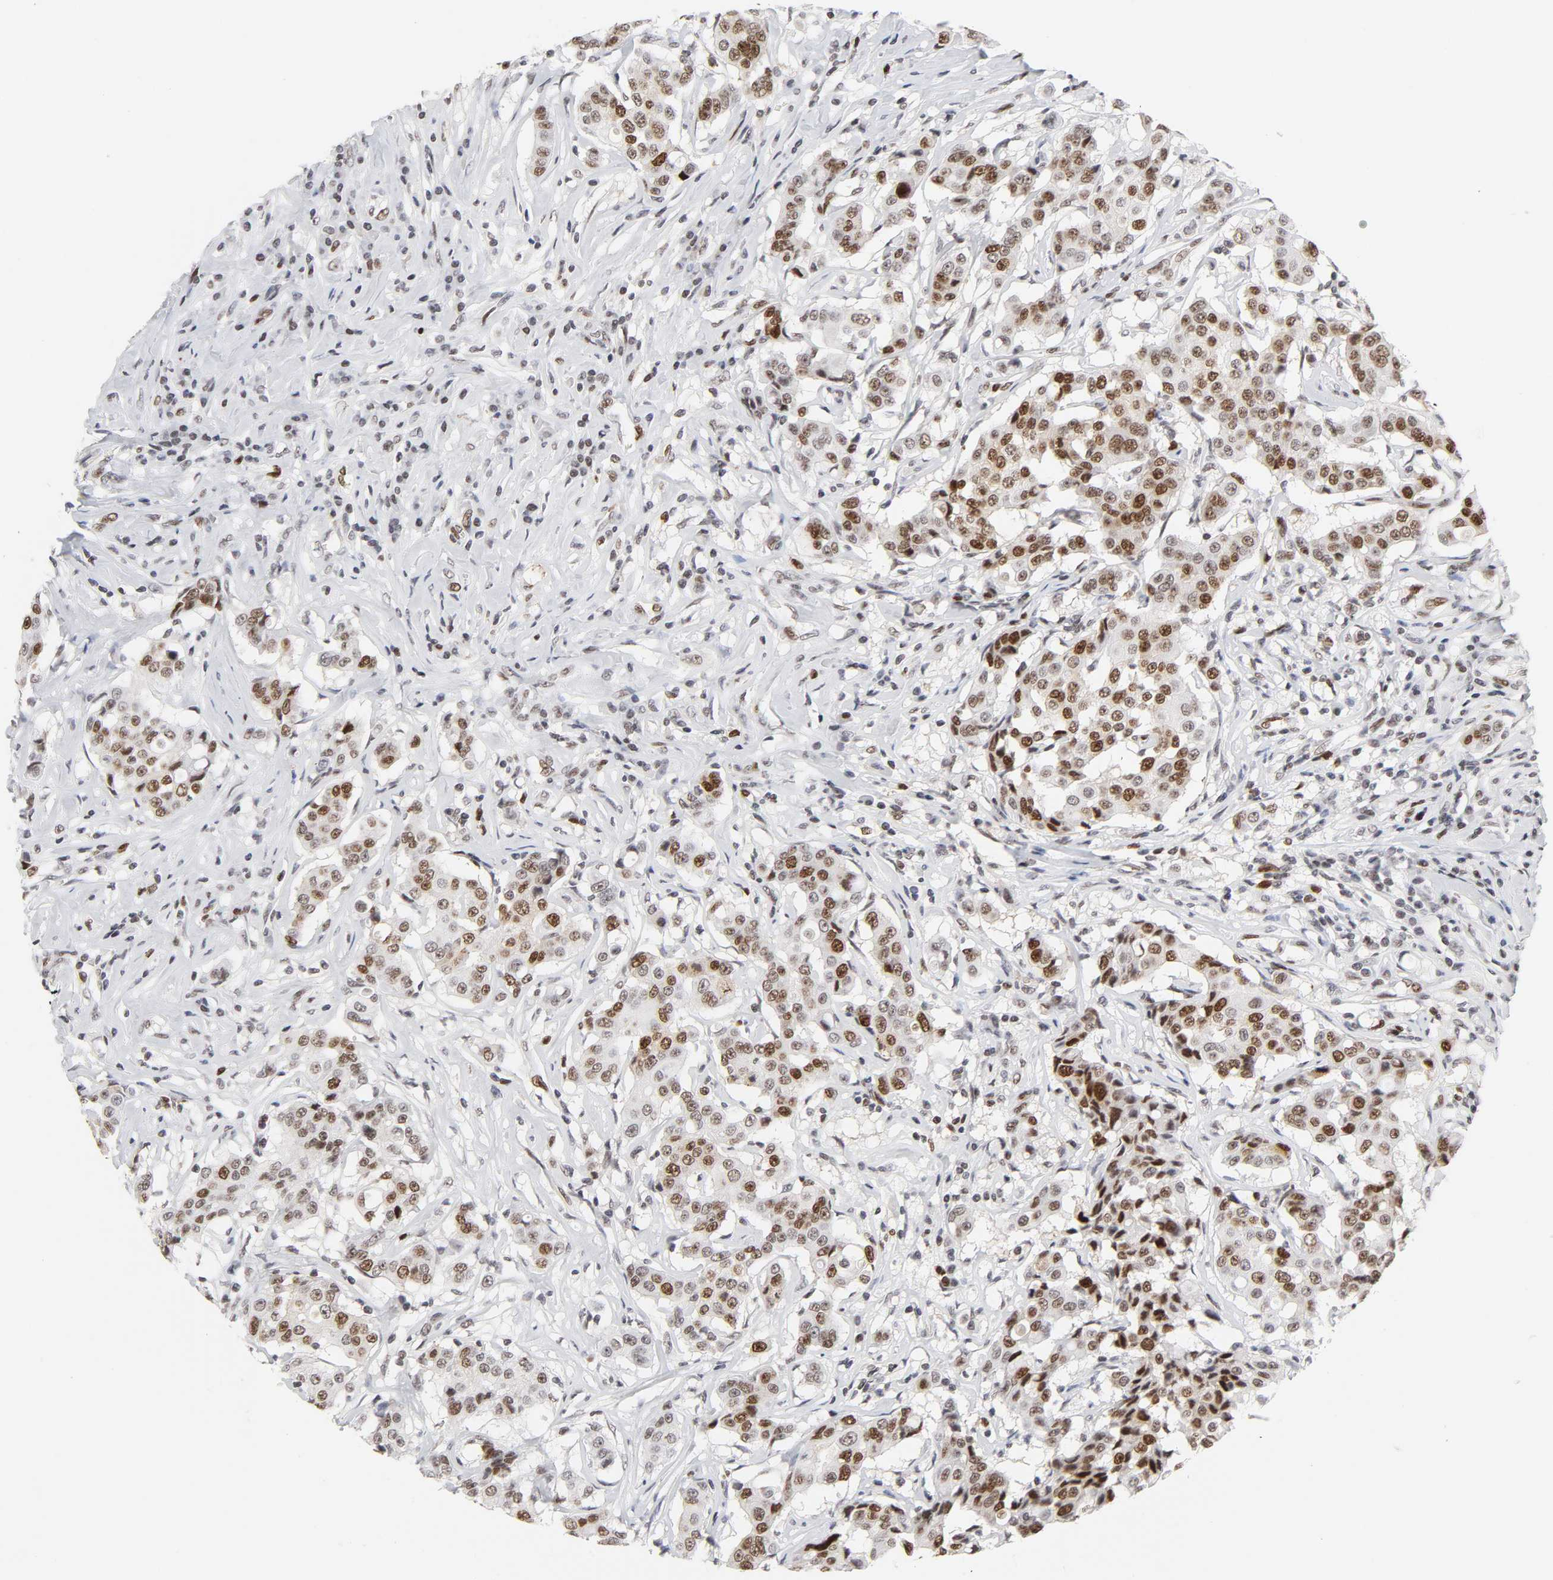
{"staining": {"intensity": "strong", "quantity": ">75%", "location": "nuclear"}, "tissue": "breast cancer", "cell_type": "Tumor cells", "image_type": "cancer", "snomed": [{"axis": "morphology", "description": "Duct carcinoma"}, {"axis": "topography", "description": "Breast"}], "caption": "Immunohistochemical staining of human intraductal carcinoma (breast) displays high levels of strong nuclear staining in approximately >75% of tumor cells.", "gene": "RFC4", "patient": {"sex": "female", "age": 27}}